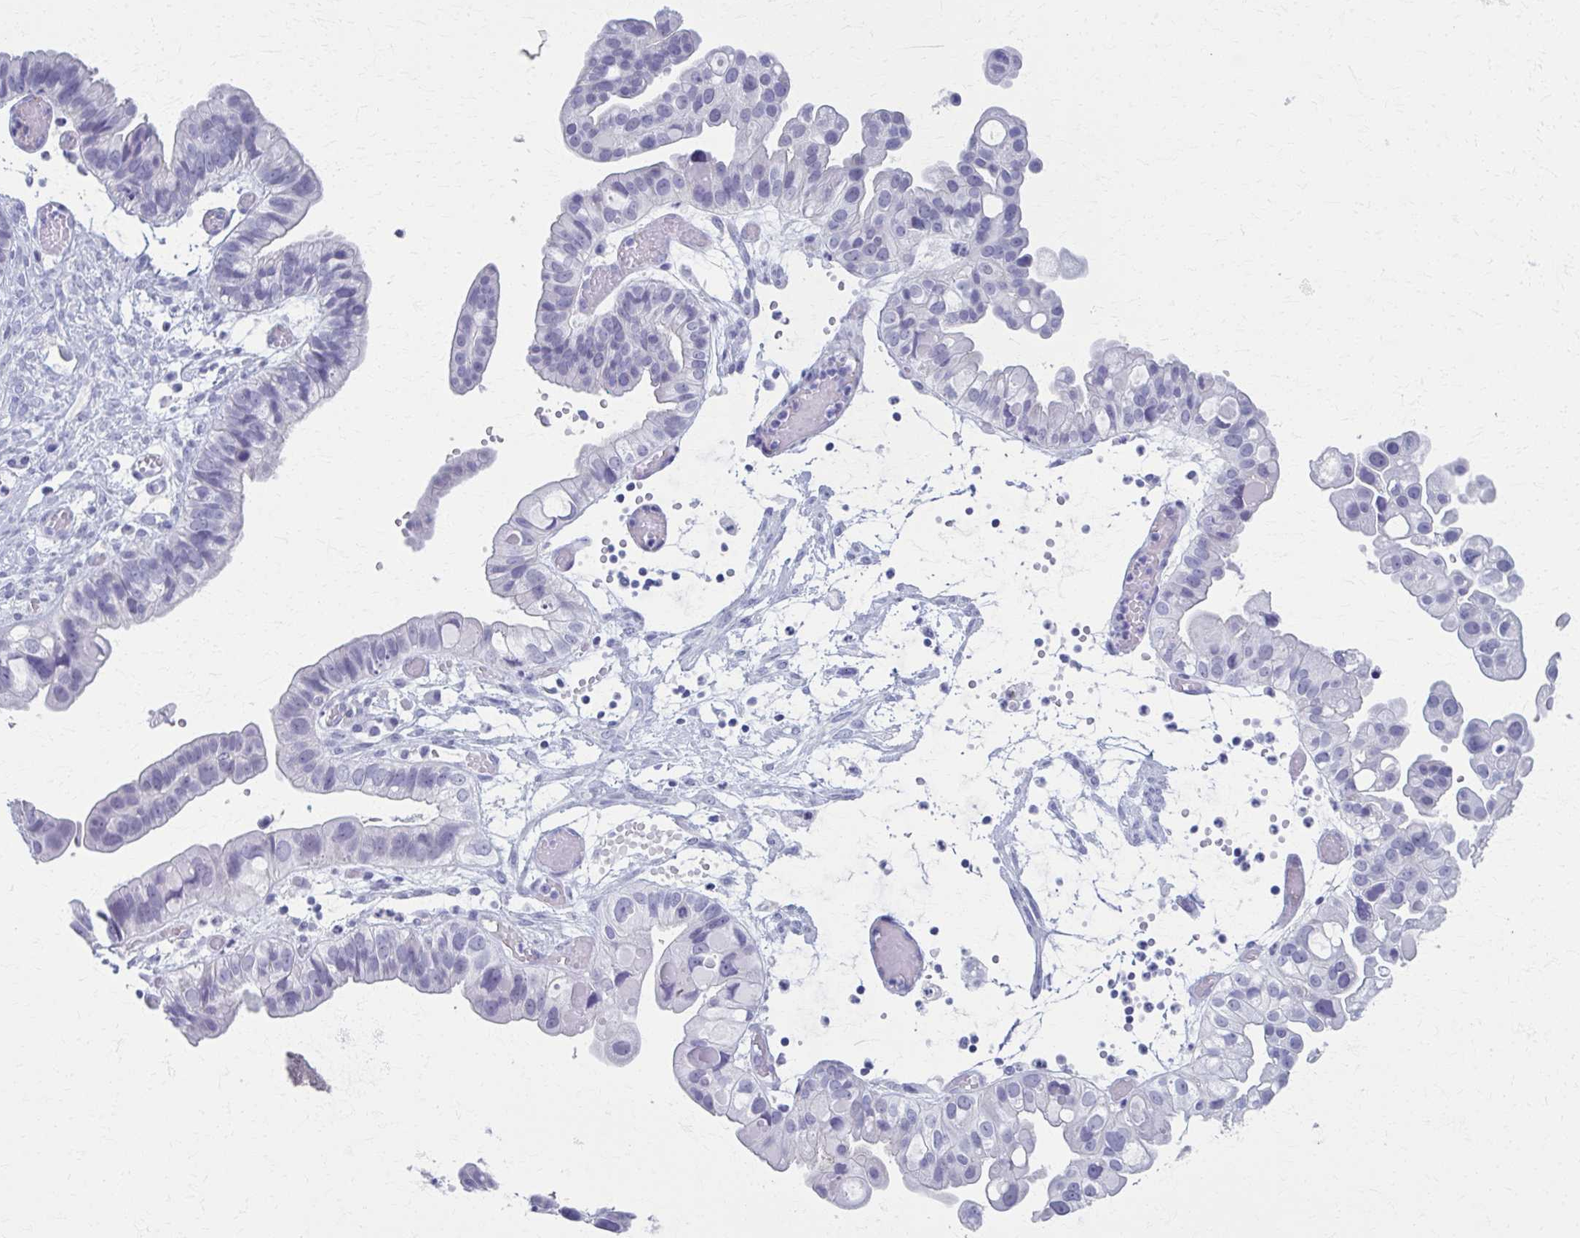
{"staining": {"intensity": "negative", "quantity": "none", "location": "none"}, "tissue": "ovarian cancer", "cell_type": "Tumor cells", "image_type": "cancer", "snomed": [{"axis": "morphology", "description": "Cystadenocarcinoma, serous, NOS"}, {"axis": "topography", "description": "Ovary"}], "caption": "This is a image of IHC staining of ovarian serous cystadenocarcinoma, which shows no positivity in tumor cells. Brightfield microscopy of immunohistochemistry stained with DAB (3,3'-diaminobenzidine) (brown) and hematoxylin (blue), captured at high magnification.", "gene": "MPLKIP", "patient": {"sex": "female", "age": 56}}